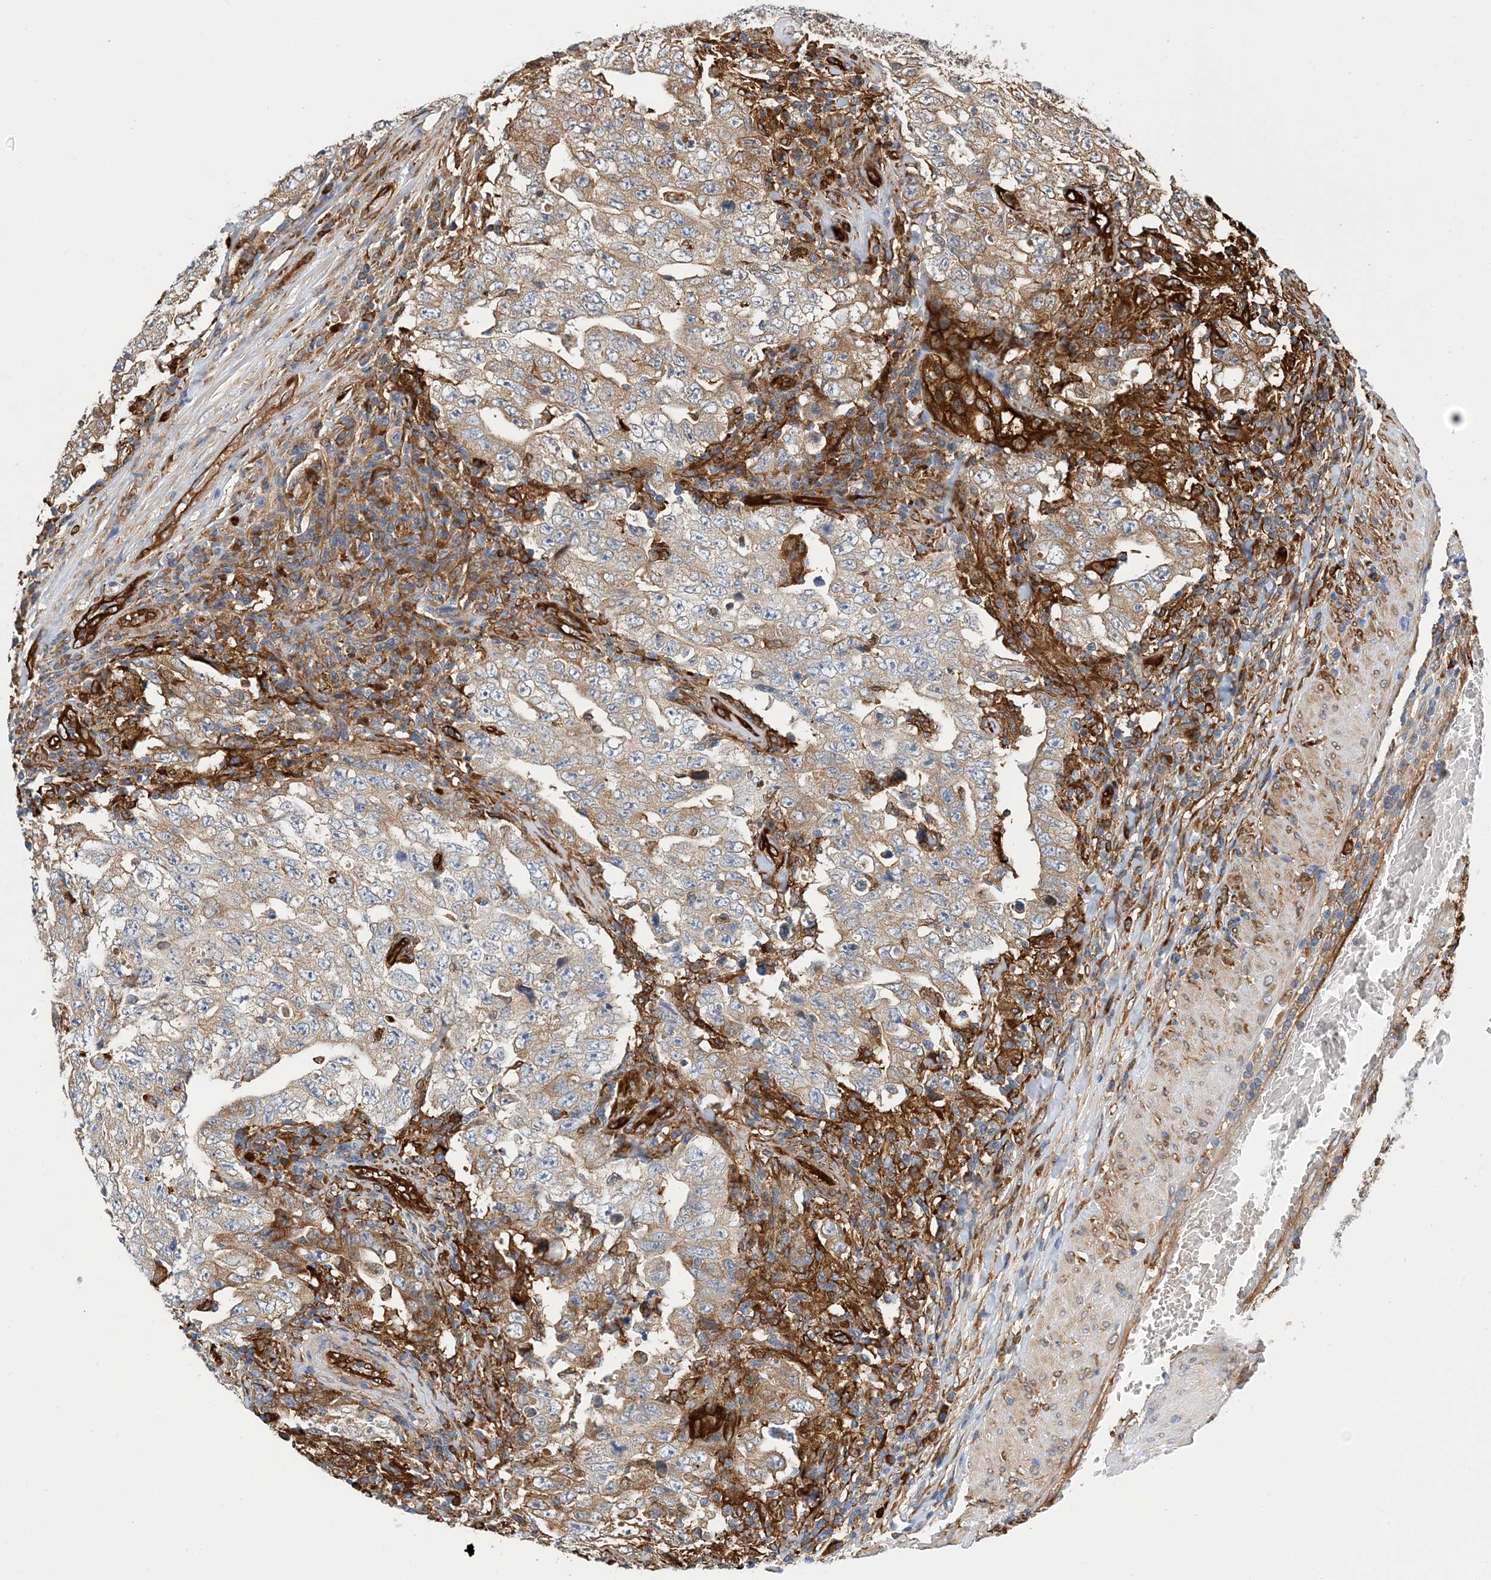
{"staining": {"intensity": "weak", "quantity": "25%-75%", "location": "cytoplasmic/membranous"}, "tissue": "testis cancer", "cell_type": "Tumor cells", "image_type": "cancer", "snomed": [{"axis": "morphology", "description": "Carcinoma, Embryonal, NOS"}, {"axis": "topography", "description": "Testis"}], "caption": "Immunohistochemistry (IHC) staining of testis cancer (embryonal carcinoma), which reveals low levels of weak cytoplasmic/membranous staining in about 25%-75% of tumor cells indicating weak cytoplasmic/membranous protein staining. The staining was performed using DAB (3,3'-diaminobenzidine) (brown) for protein detection and nuclei were counterstained in hematoxylin (blue).", "gene": "PCDHA2", "patient": {"sex": "male", "age": 26}}